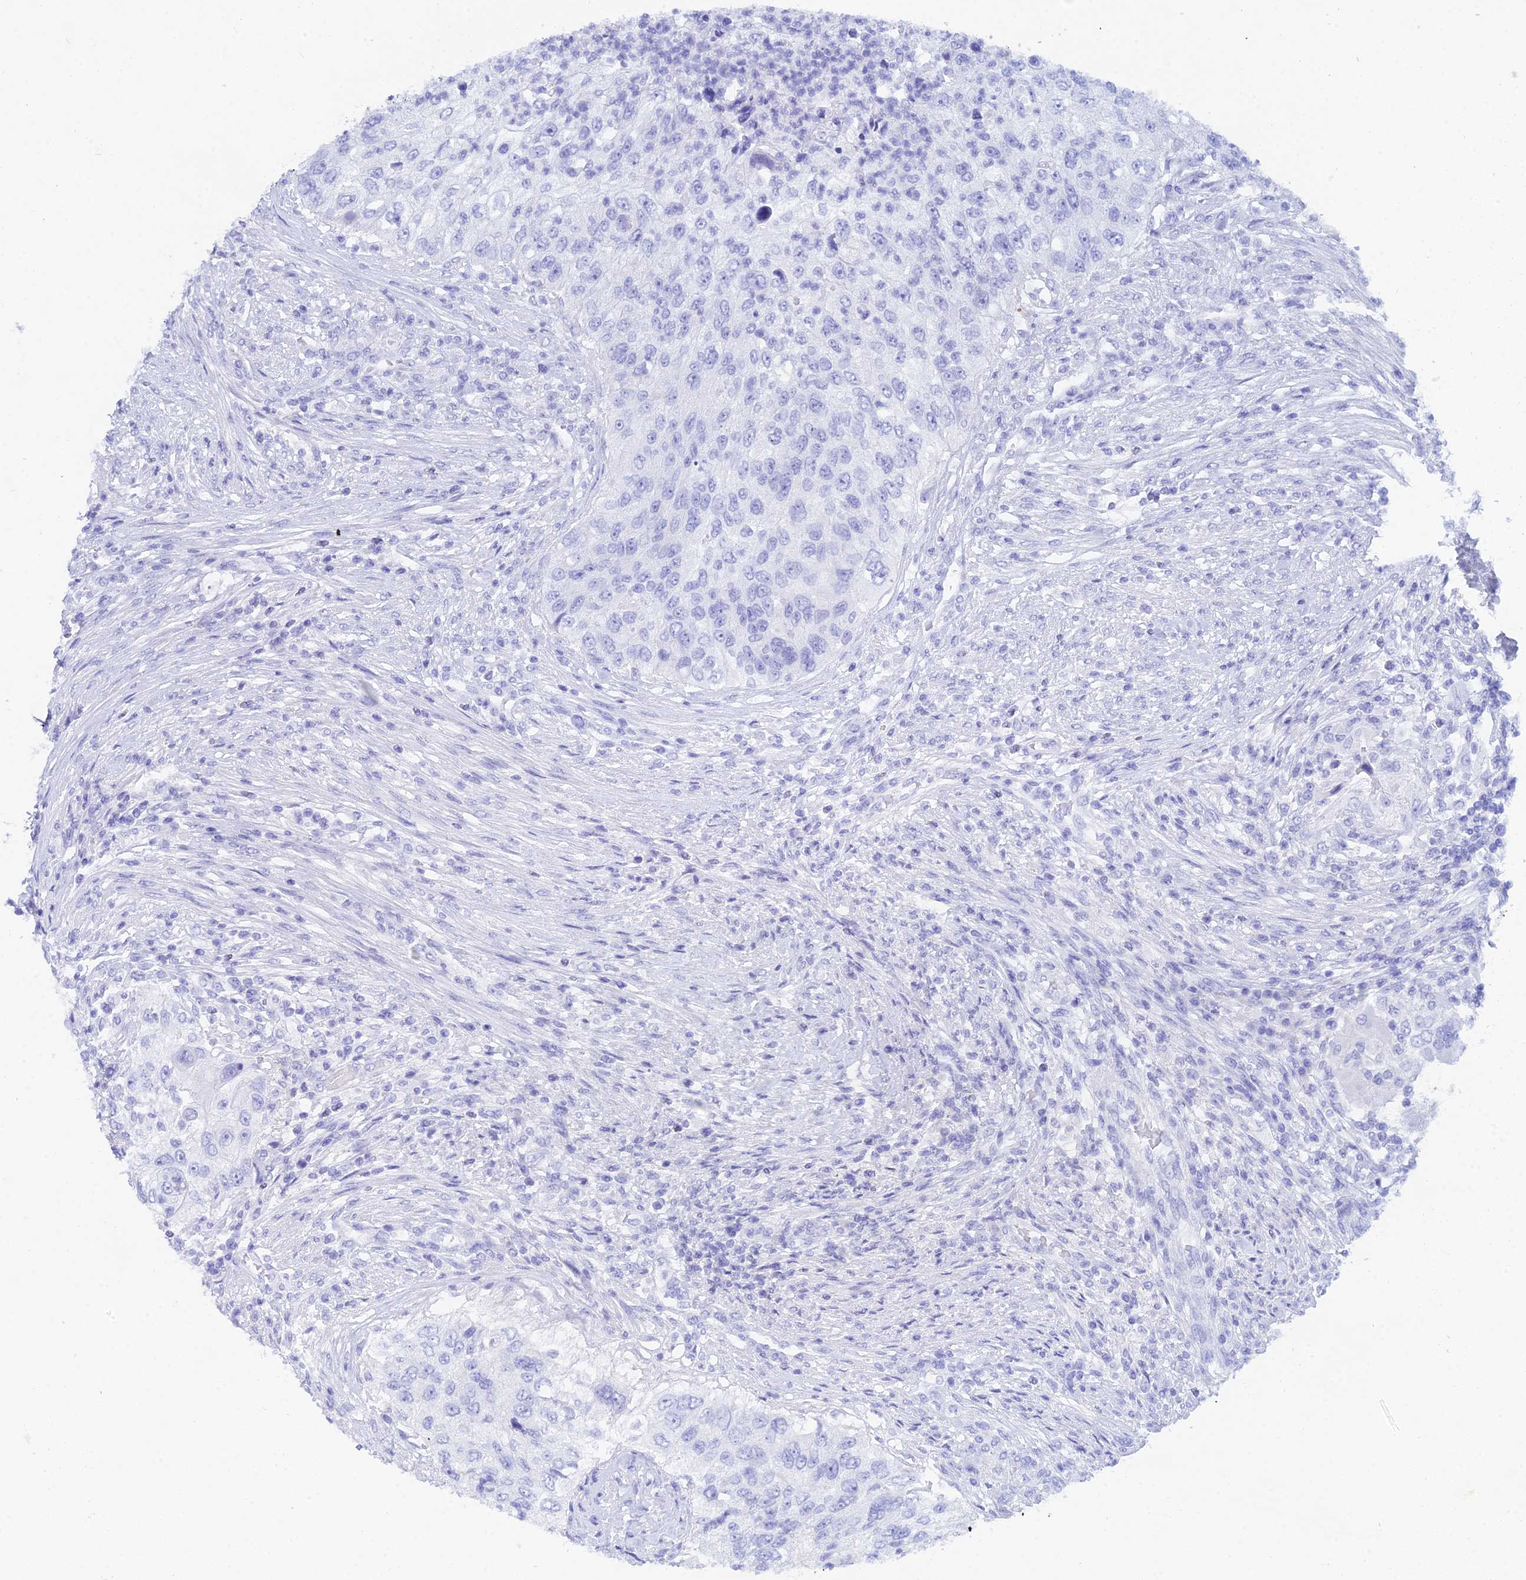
{"staining": {"intensity": "negative", "quantity": "none", "location": "none"}, "tissue": "urothelial cancer", "cell_type": "Tumor cells", "image_type": "cancer", "snomed": [{"axis": "morphology", "description": "Urothelial carcinoma, High grade"}, {"axis": "topography", "description": "Urinary bladder"}], "caption": "The image shows no staining of tumor cells in urothelial cancer.", "gene": "REG1A", "patient": {"sex": "female", "age": 60}}